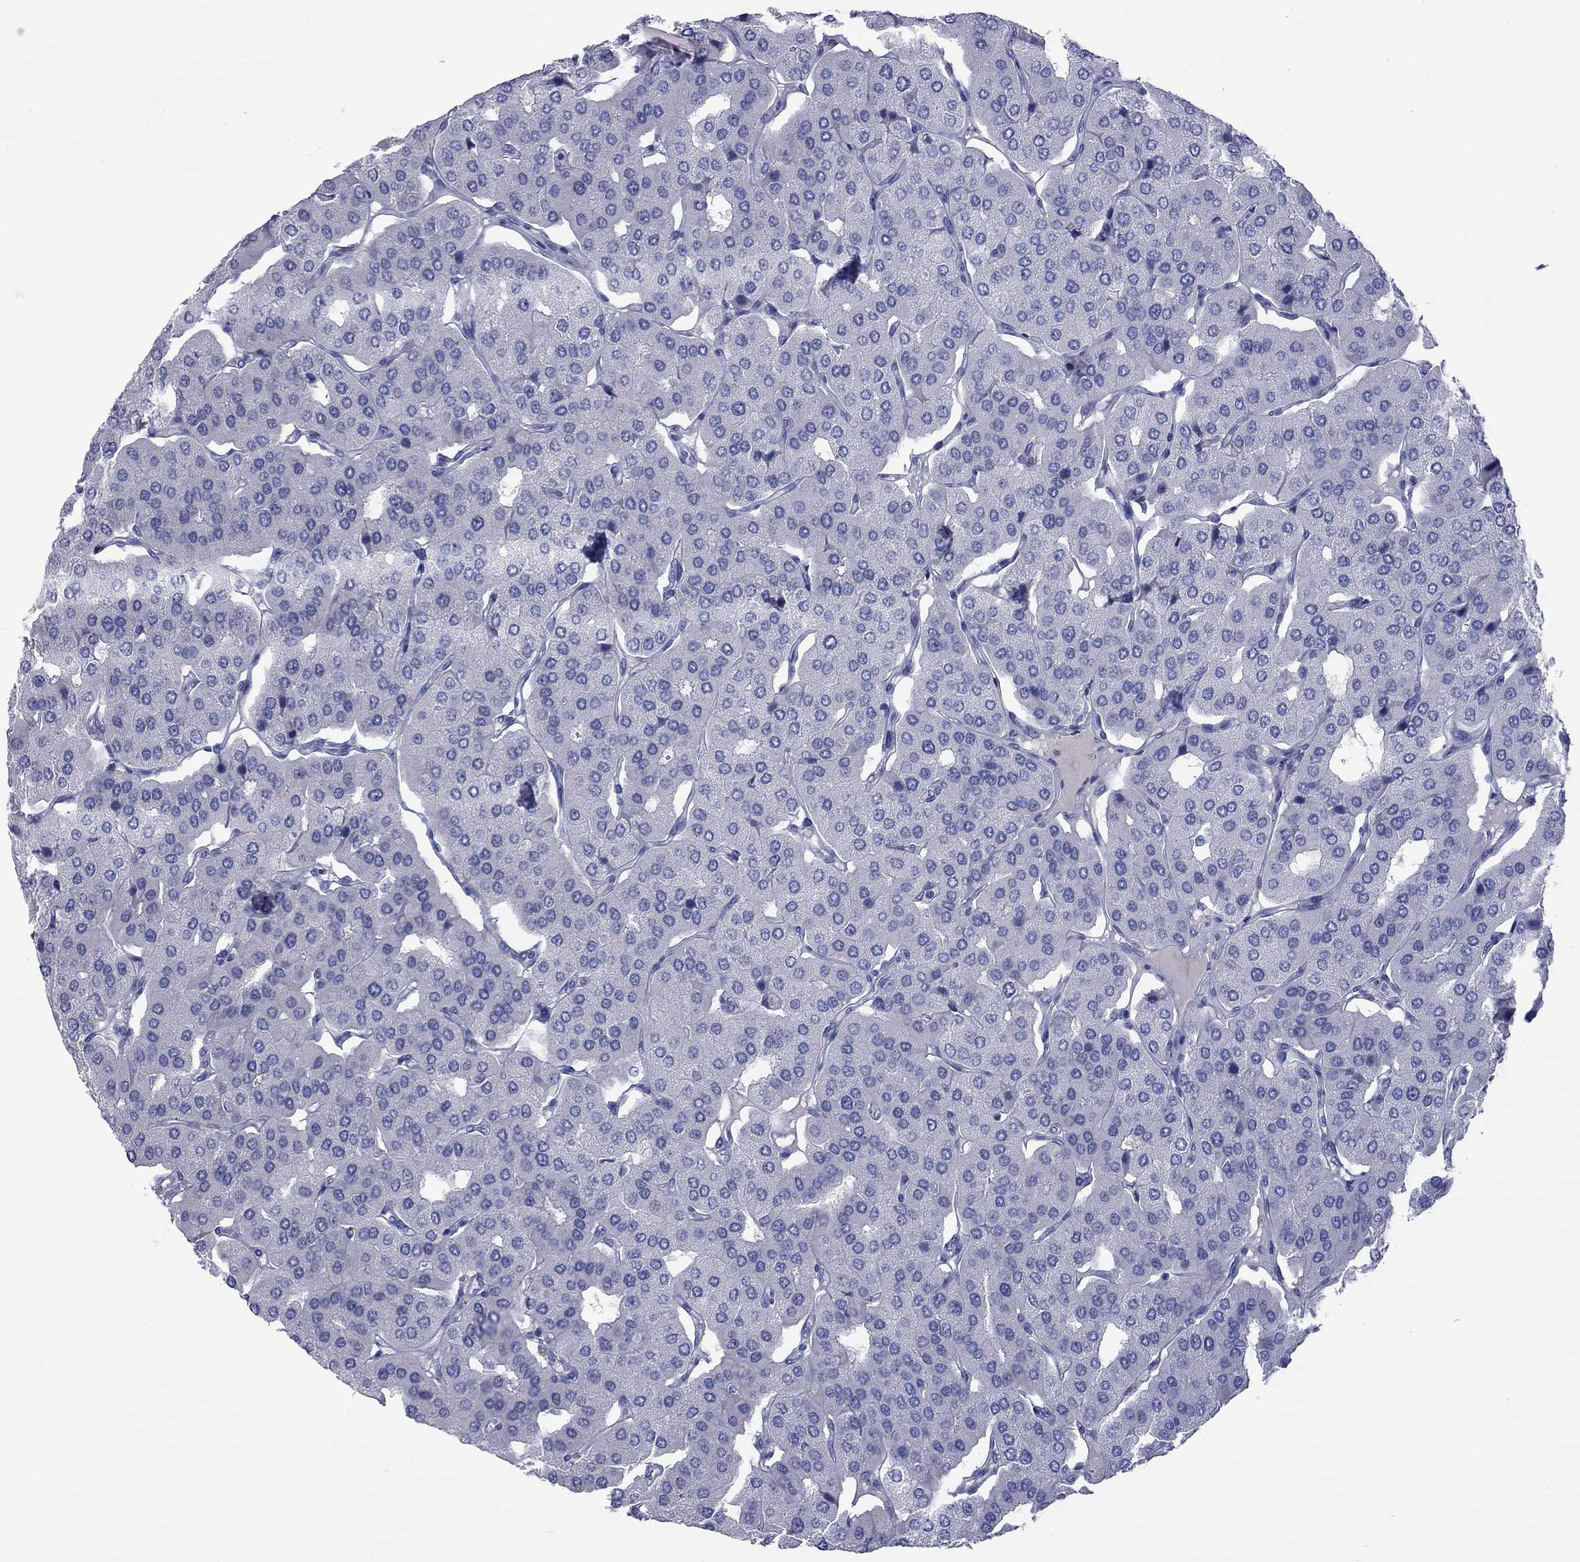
{"staining": {"intensity": "negative", "quantity": "none", "location": "none"}, "tissue": "parathyroid gland", "cell_type": "Glandular cells", "image_type": "normal", "snomed": [{"axis": "morphology", "description": "Normal tissue, NOS"}, {"axis": "morphology", "description": "Adenoma, NOS"}, {"axis": "topography", "description": "Parathyroid gland"}], "caption": "This is an immunohistochemistry (IHC) micrograph of normal human parathyroid gland. There is no positivity in glandular cells.", "gene": "ACTL7B", "patient": {"sex": "female", "age": 86}}